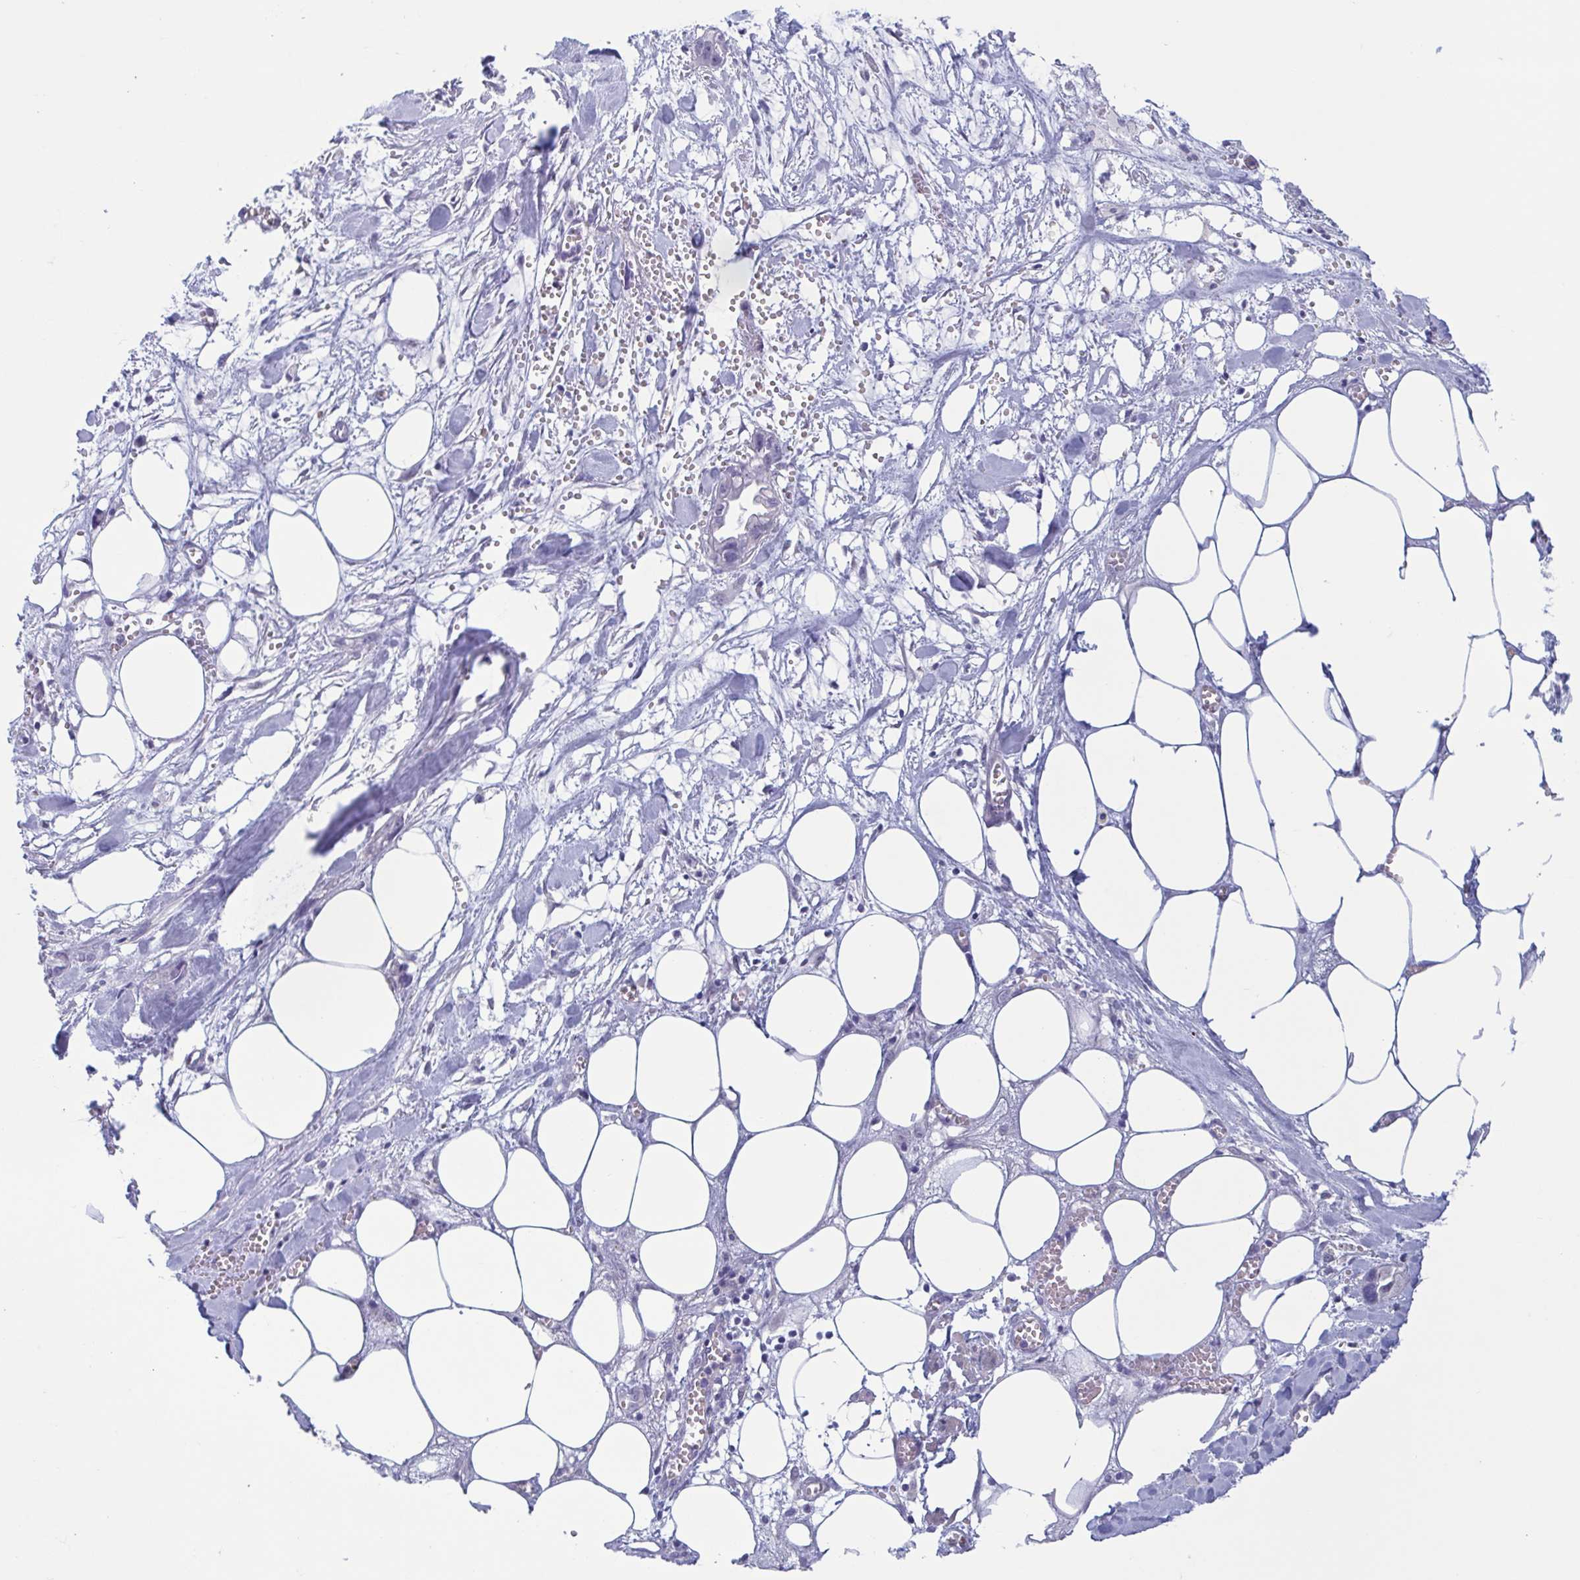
{"staining": {"intensity": "negative", "quantity": "none", "location": "none"}, "tissue": "pancreatic cancer", "cell_type": "Tumor cells", "image_type": "cancer", "snomed": [{"axis": "morphology", "description": "Adenocarcinoma, NOS"}, {"axis": "topography", "description": "Pancreas"}], "caption": "This histopathology image is of pancreatic cancer (adenocarcinoma) stained with immunohistochemistry to label a protein in brown with the nuclei are counter-stained blue. There is no staining in tumor cells.", "gene": "MORC4", "patient": {"sex": "female", "age": 73}}